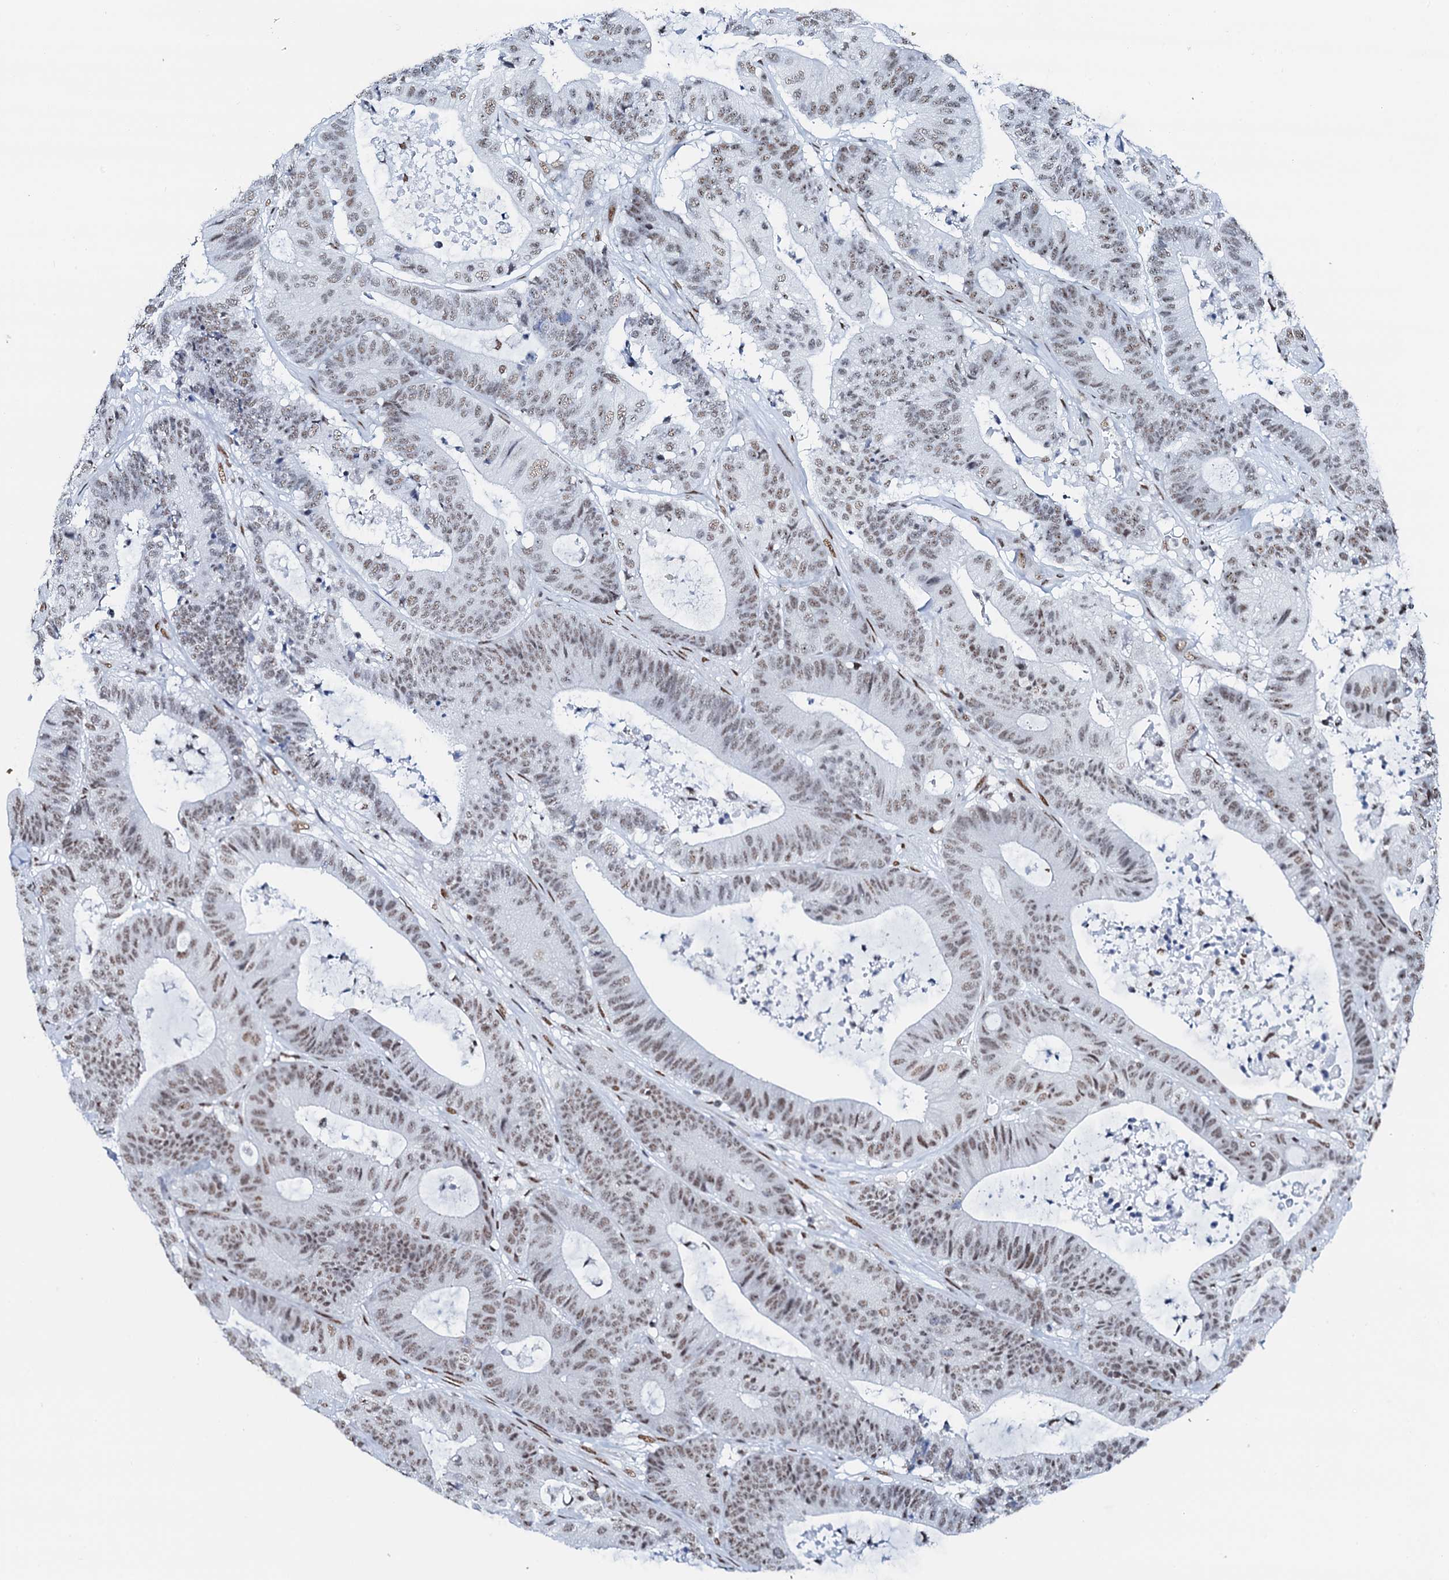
{"staining": {"intensity": "moderate", "quantity": ">75%", "location": "nuclear"}, "tissue": "colorectal cancer", "cell_type": "Tumor cells", "image_type": "cancer", "snomed": [{"axis": "morphology", "description": "Adenocarcinoma, NOS"}, {"axis": "topography", "description": "Colon"}], "caption": "A brown stain shows moderate nuclear staining of a protein in human colorectal cancer (adenocarcinoma) tumor cells. (IHC, brightfield microscopy, high magnification).", "gene": "NKAPD1", "patient": {"sex": "female", "age": 84}}